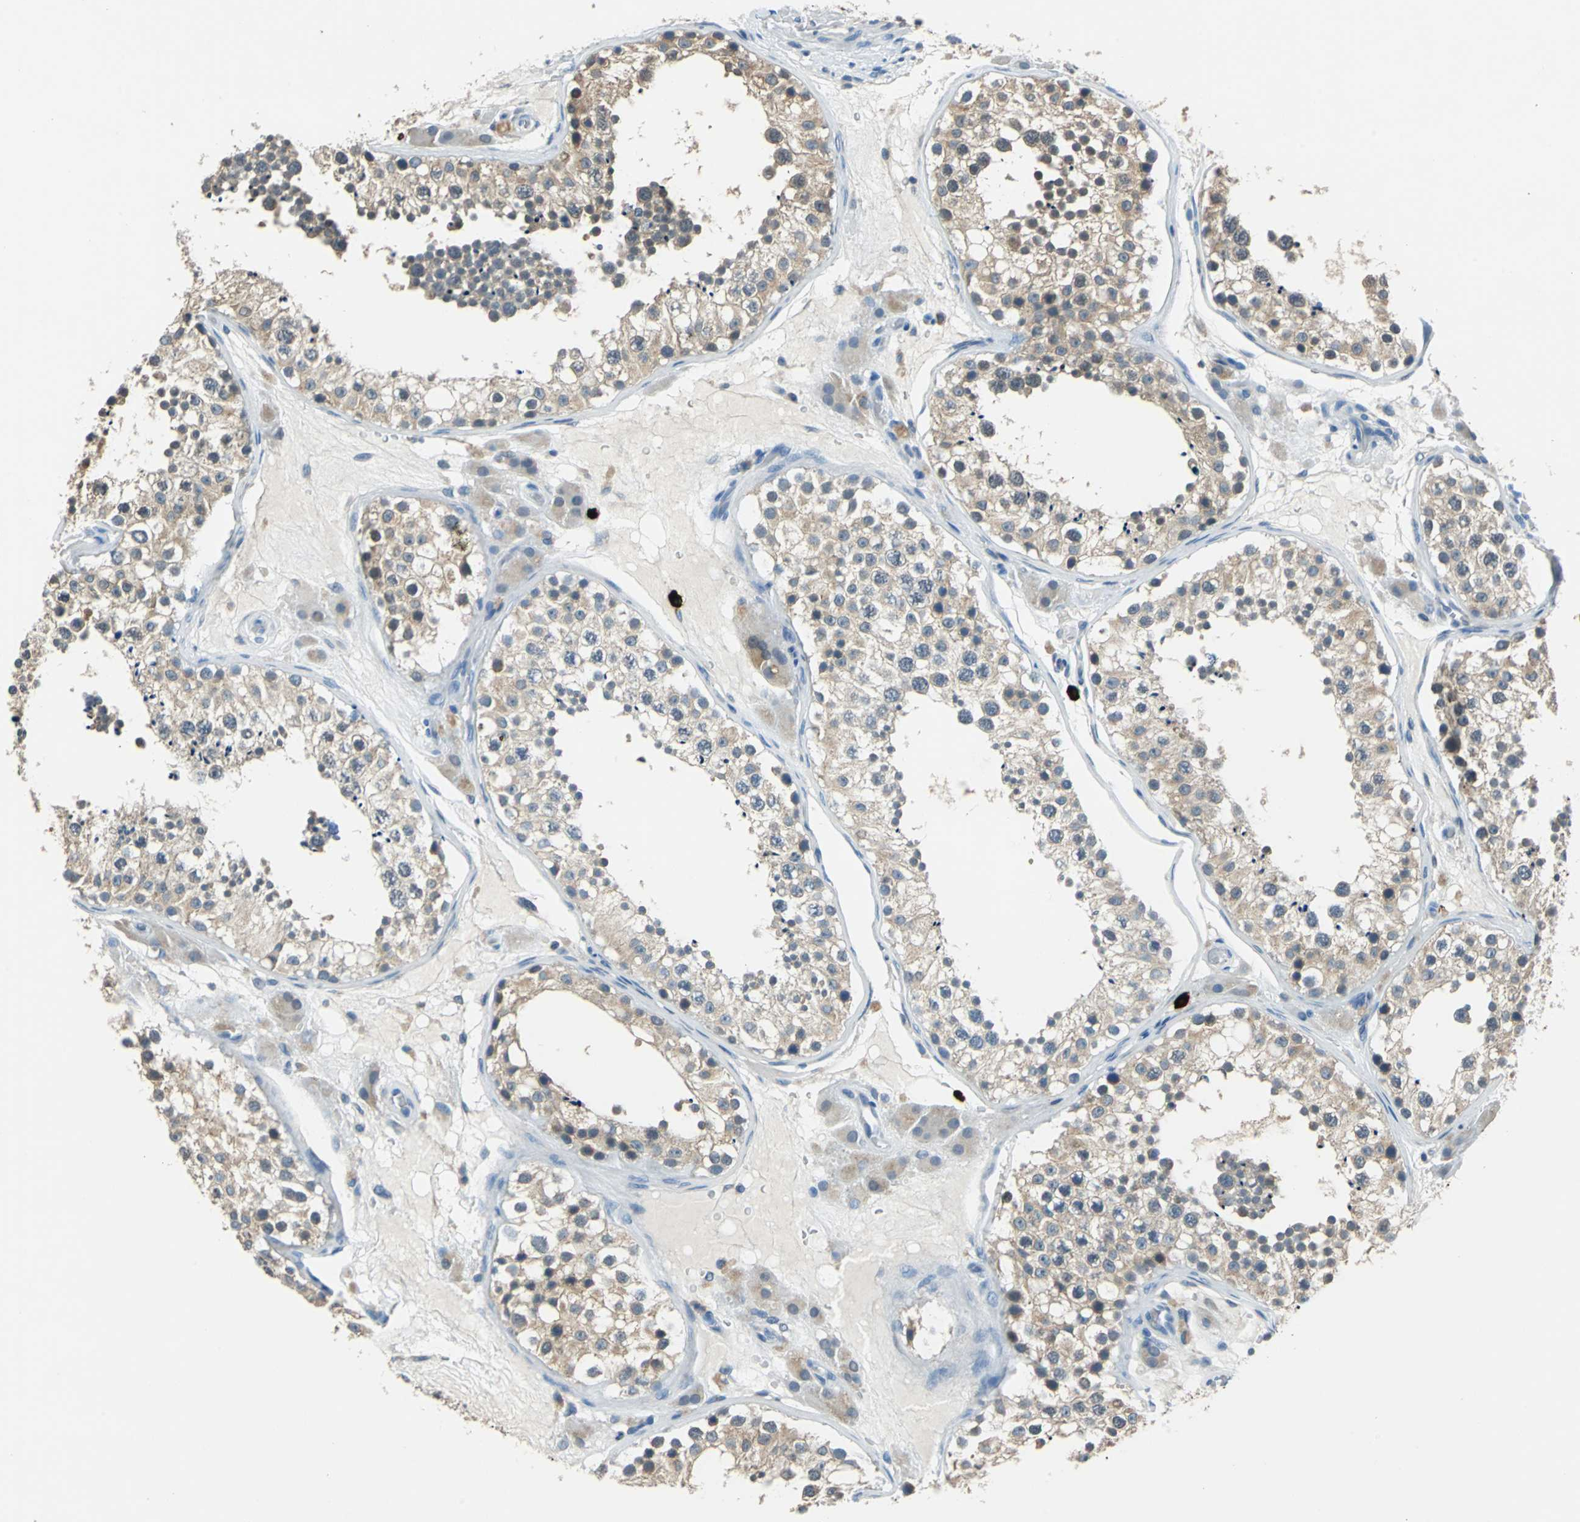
{"staining": {"intensity": "moderate", "quantity": ">75%", "location": "cytoplasmic/membranous"}, "tissue": "testis", "cell_type": "Cells in seminiferous ducts", "image_type": "normal", "snomed": [{"axis": "morphology", "description": "Normal tissue, NOS"}, {"axis": "topography", "description": "Testis"}], "caption": "DAB (3,3'-diaminobenzidine) immunohistochemical staining of unremarkable human testis reveals moderate cytoplasmic/membranous protein expression in about >75% of cells in seminiferous ducts.", "gene": "CPA3", "patient": {"sex": "male", "age": 26}}